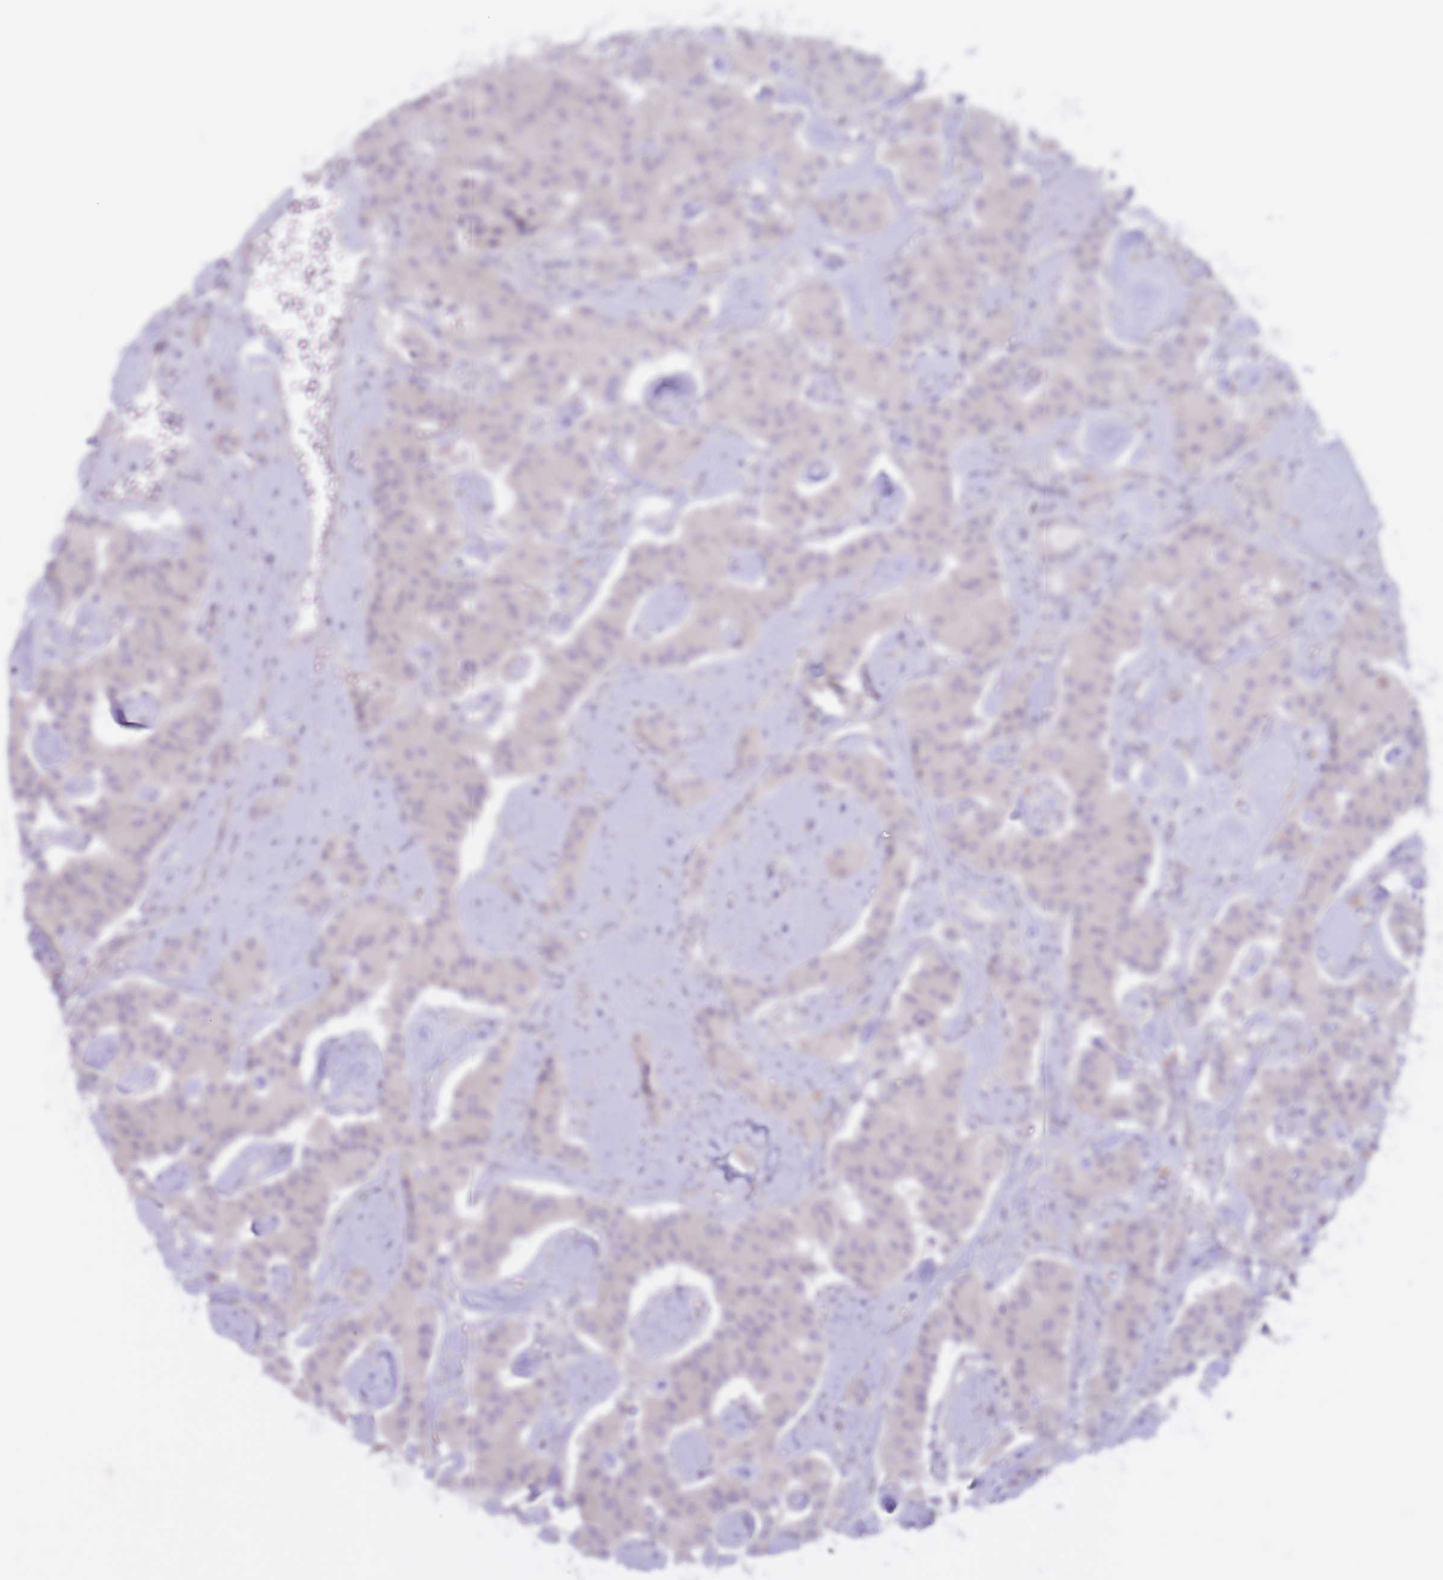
{"staining": {"intensity": "negative", "quantity": "none", "location": "none"}, "tissue": "carcinoid", "cell_type": "Tumor cells", "image_type": "cancer", "snomed": [{"axis": "morphology", "description": "Carcinoid, malignant, NOS"}, {"axis": "topography", "description": "Pancreas"}], "caption": "DAB (3,3'-diaminobenzidine) immunohistochemical staining of carcinoid shows no significant positivity in tumor cells.", "gene": "ARPIN", "patient": {"sex": "male", "age": 41}}